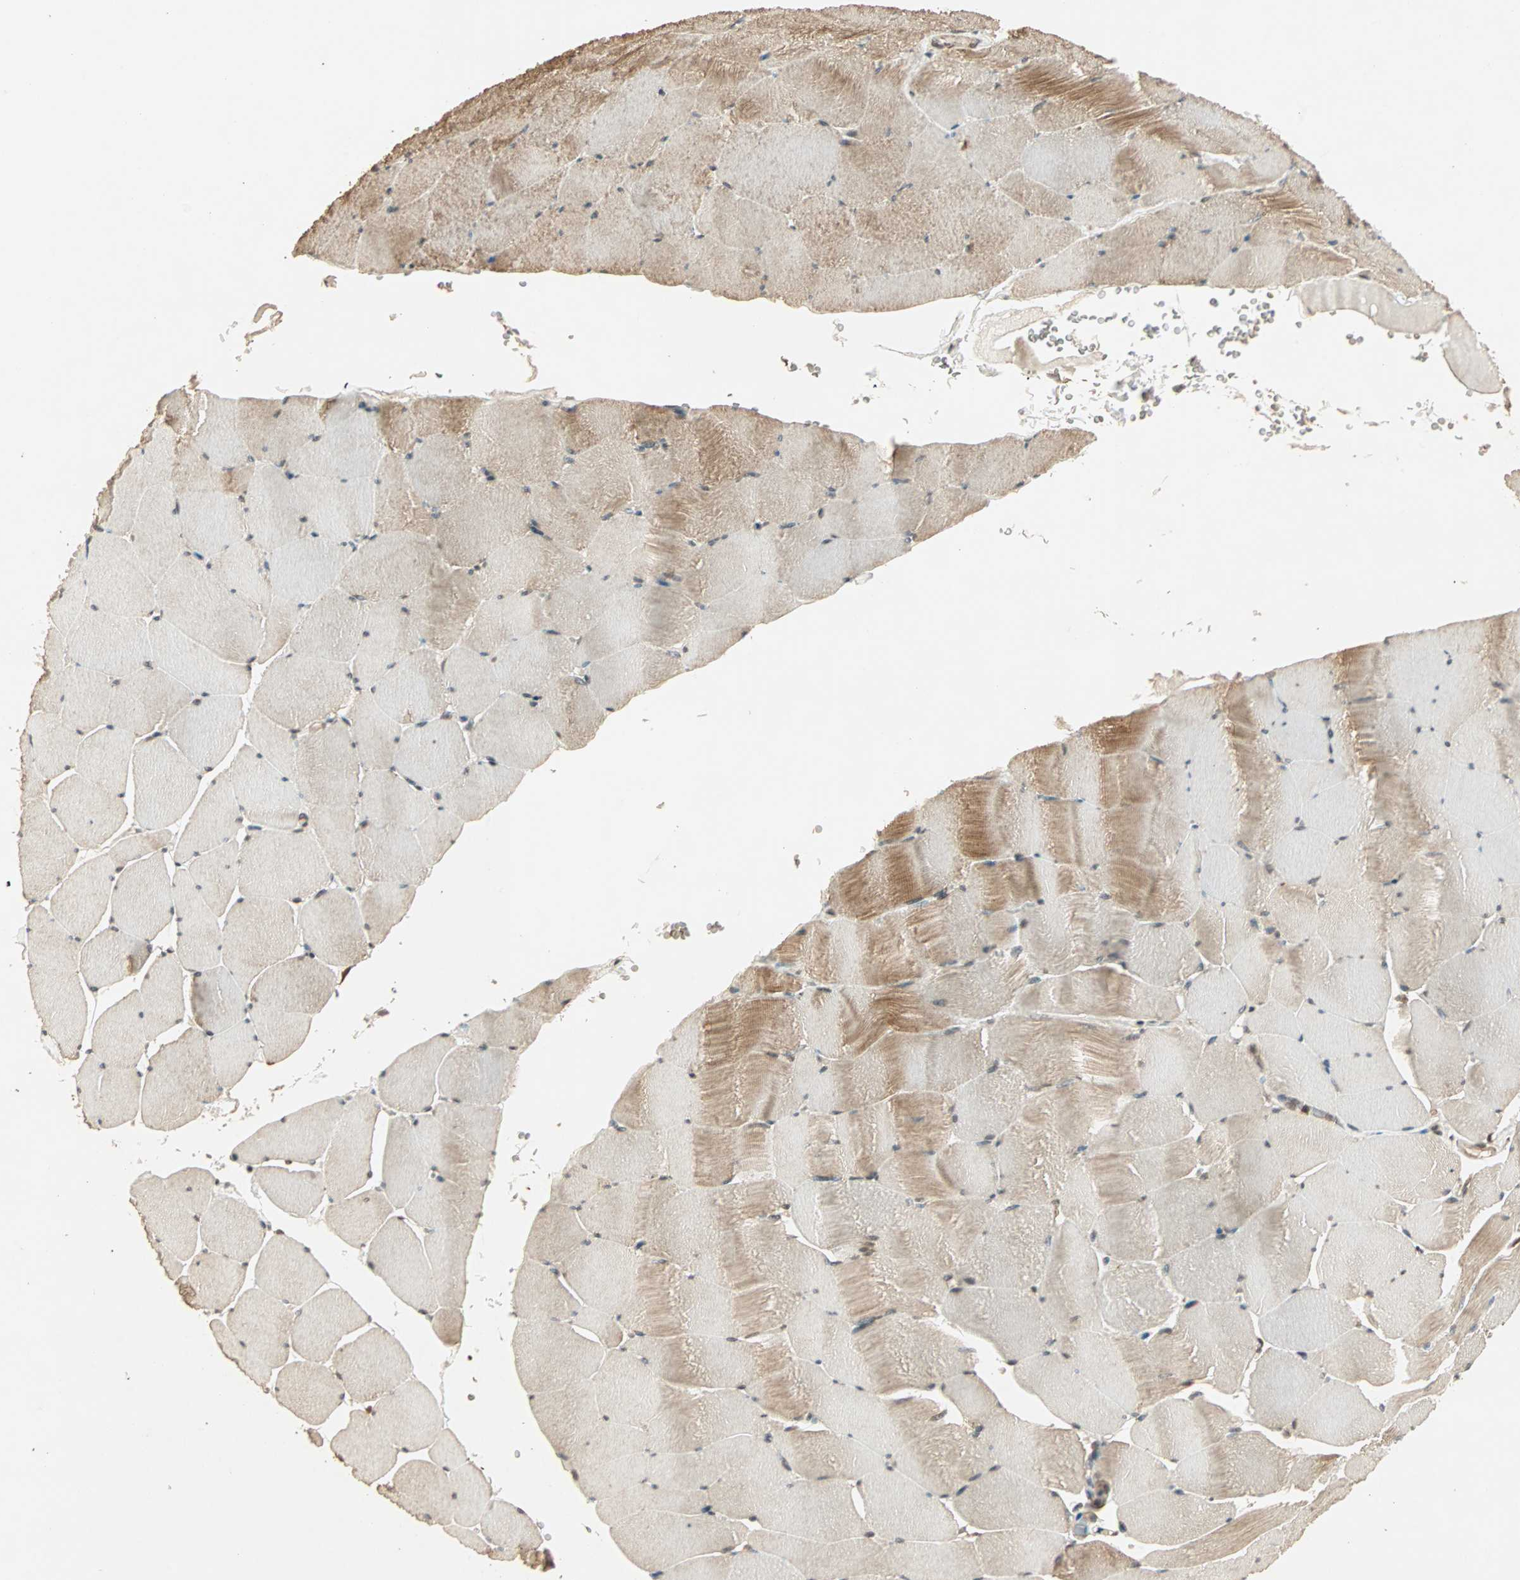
{"staining": {"intensity": "moderate", "quantity": "25%-75%", "location": "cytoplasmic/membranous,nuclear"}, "tissue": "skeletal muscle", "cell_type": "Myocytes", "image_type": "normal", "snomed": [{"axis": "morphology", "description": "Normal tissue, NOS"}, {"axis": "topography", "description": "Skeletal muscle"}], "caption": "Skeletal muscle stained with IHC demonstrates moderate cytoplasmic/membranous,nuclear expression in approximately 25%-75% of myocytes. The staining is performed using DAB brown chromogen to label protein expression. The nuclei are counter-stained blue using hematoxylin.", "gene": "ZSCAN31", "patient": {"sex": "male", "age": 62}}